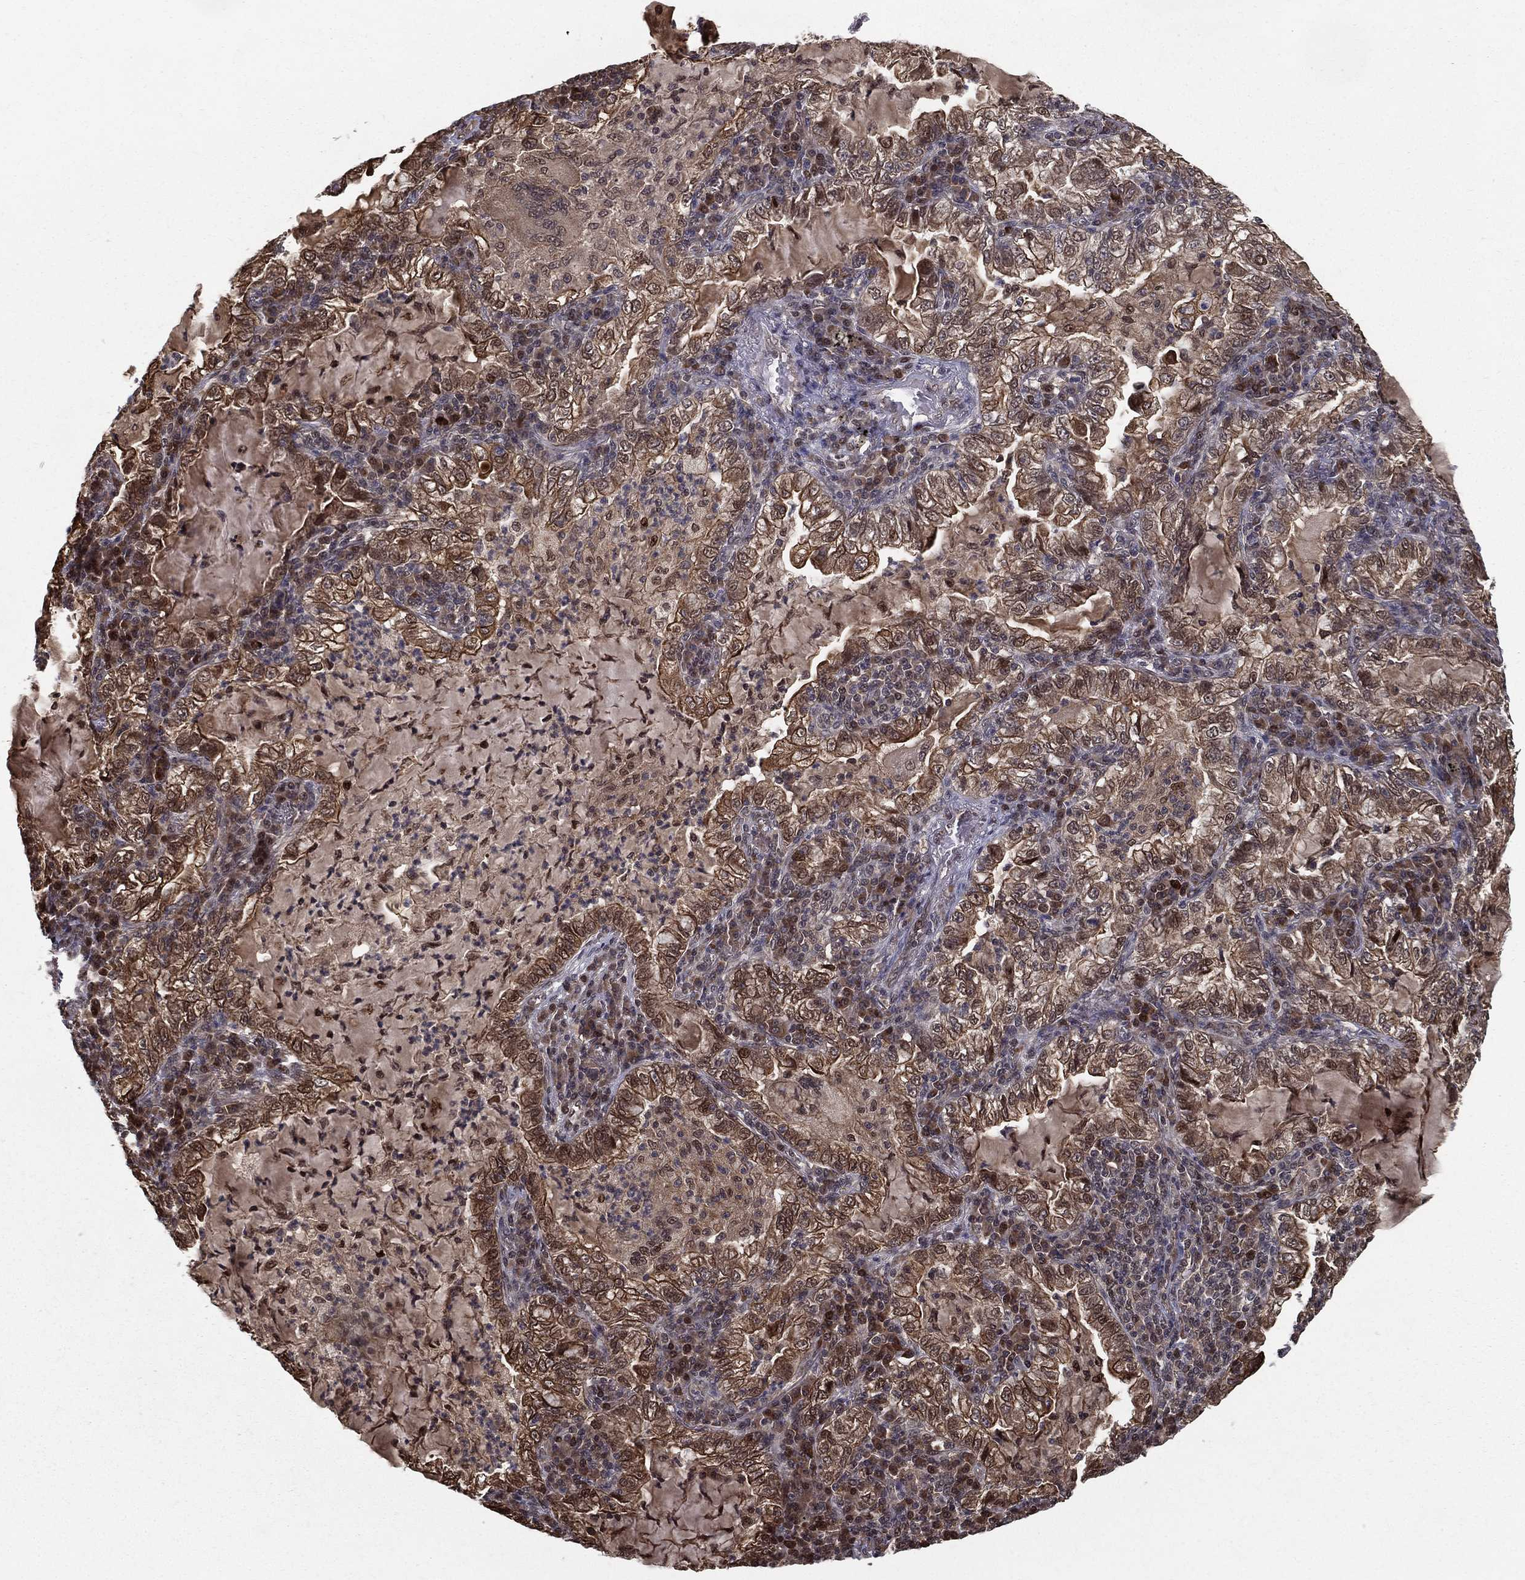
{"staining": {"intensity": "moderate", "quantity": "25%-75%", "location": "cytoplasmic/membranous"}, "tissue": "lung cancer", "cell_type": "Tumor cells", "image_type": "cancer", "snomed": [{"axis": "morphology", "description": "Adenocarcinoma, NOS"}, {"axis": "topography", "description": "Lung"}], "caption": "Immunohistochemistry (IHC) staining of lung cancer (adenocarcinoma), which demonstrates medium levels of moderate cytoplasmic/membranous positivity in about 25%-75% of tumor cells indicating moderate cytoplasmic/membranous protein positivity. The staining was performed using DAB (3,3'-diaminobenzidine) (brown) for protein detection and nuclei were counterstained in hematoxylin (blue).", "gene": "SLC6A6", "patient": {"sex": "female", "age": 73}}